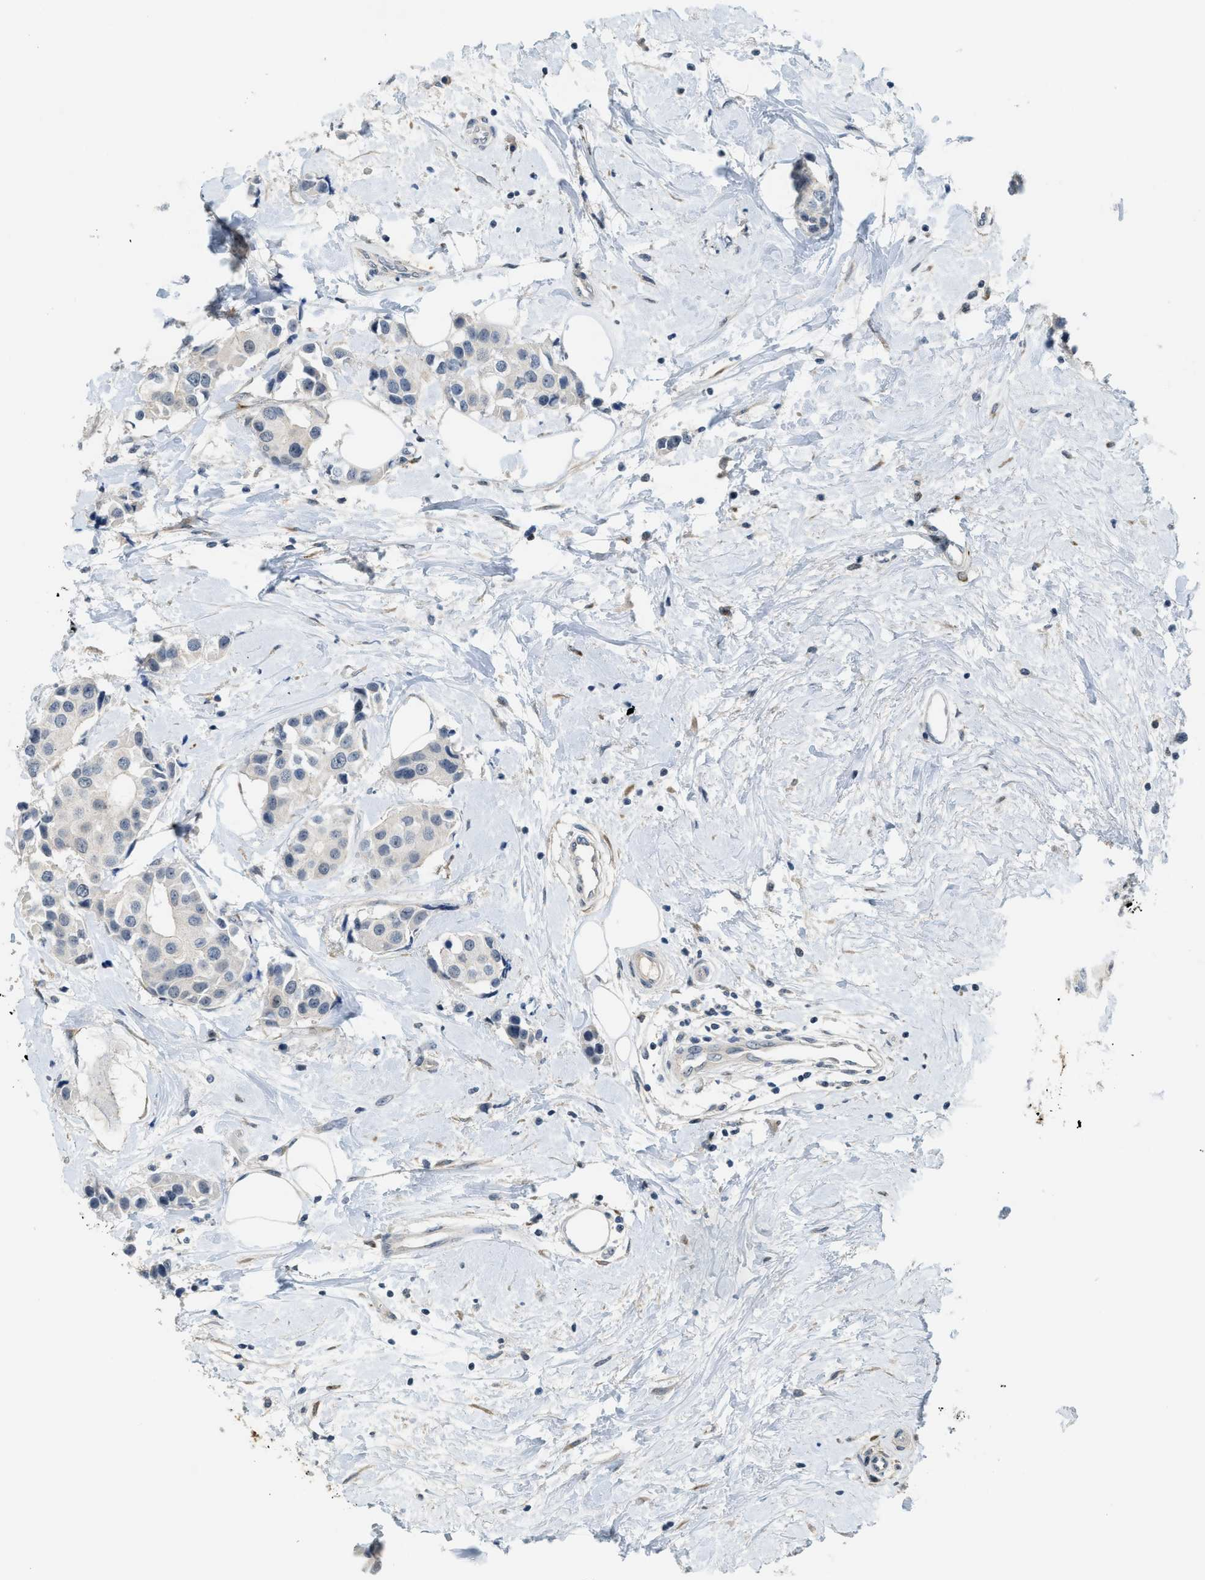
{"staining": {"intensity": "negative", "quantity": "none", "location": "none"}, "tissue": "breast cancer", "cell_type": "Tumor cells", "image_type": "cancer", "snomed": [{"axis": "morphology", "description": "Normal tissue, NOS"}, {"axis": "morphology", "description": "Duct carcinoma"}, {"axis": "topography", "description": "Breast"}], "caption": "Tumor cells are negative for protein expression in human intraductal carcinoma (breast).", "gene": "TMEM154", "patient": {"sex": "female", "age": 39}}